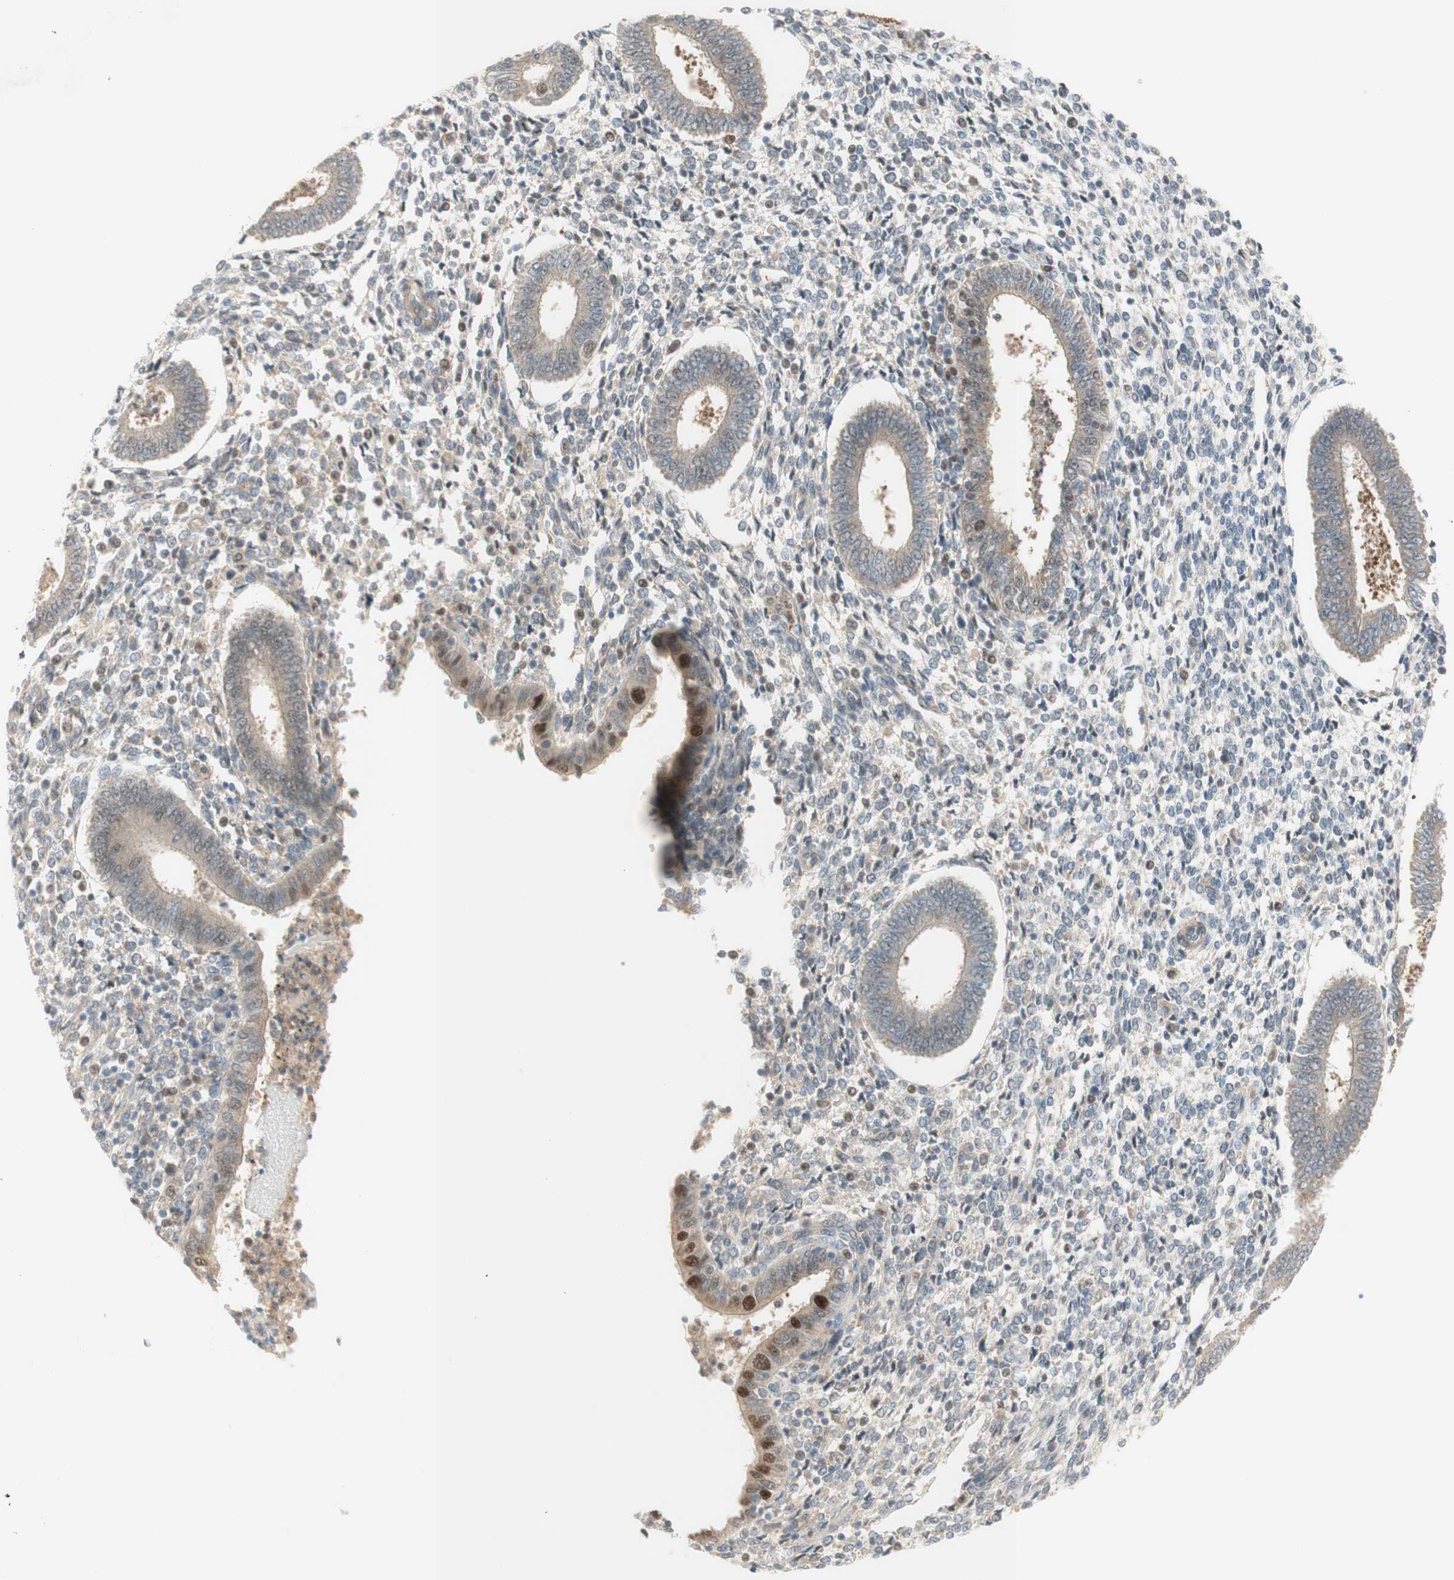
{"staining": {"intensity": "weak", "quantity": "<25%", "location": "cytoplasmic/membranous"}, "tissue": "endometrium", "cell_type": "Cells in endometrial stroma", "image_type": "normal", "snomed": [{"axis": "morphology", "description": "Normal tissue, NOS"}, {"axis": "topography", "description": "Endometrium"}], "caption": "The histopathology image reveals no significant expression in cells in endometrial stroma of endometrium.", "gene": "RFNG", "patient": {"sex": "female", "age": 35}}